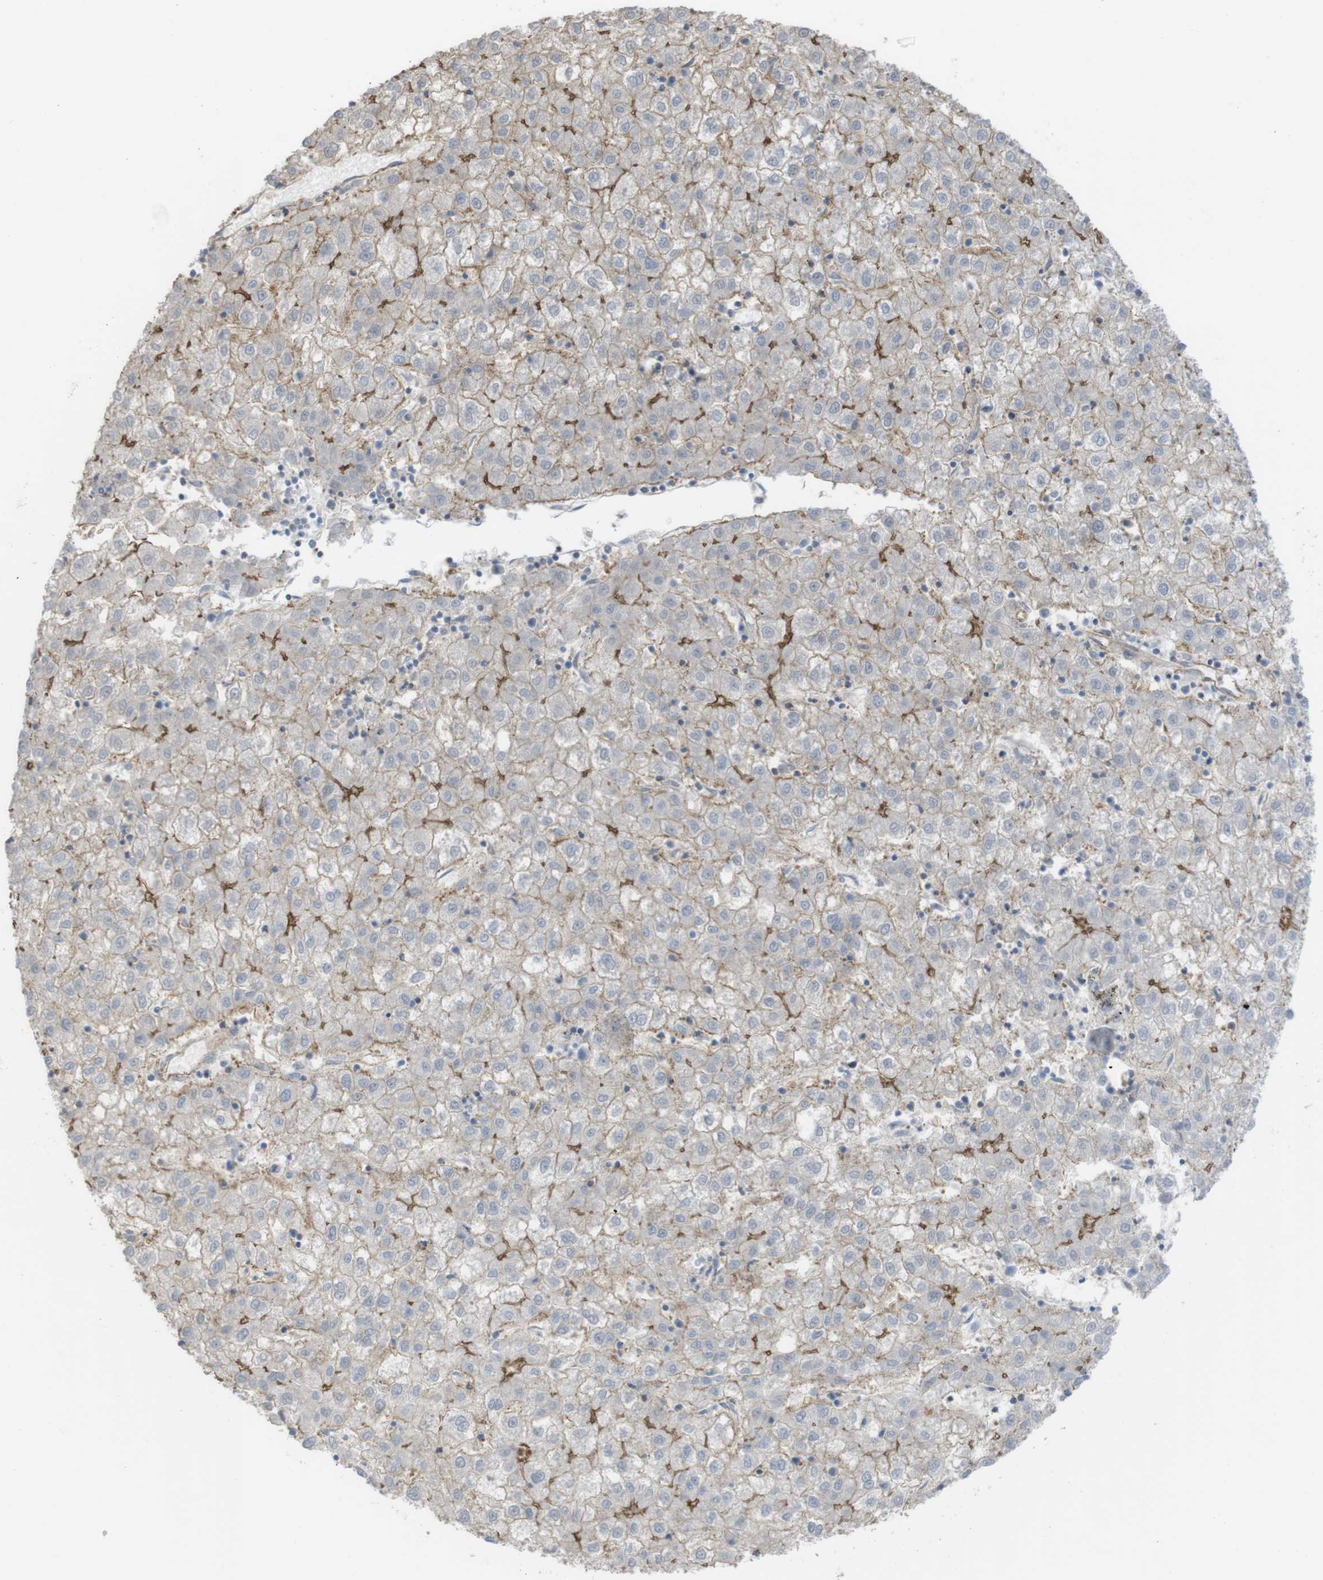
{"staining": {"intensity": "moderate", "quantity": "<25%", "location": "cytoplasmic/membranous"}, "tissue": "liver cancer", "cell_type": "Tumor cells", "image_type": "cancer", "snomed": [{"axis": "morphology", "description": "Carcinoma, Hepatocellular, NOS"}, {"axis": "topography", "description": "Liver"}], "caption": "Protein analysis of liver hepatocellular carcinoma tissue demonstrates moderate cytoplasmic/membranous staining in approximately <25% of tumor cells.", "gene": "PREX2", "patient": {"sex": "male", "age": 72}}